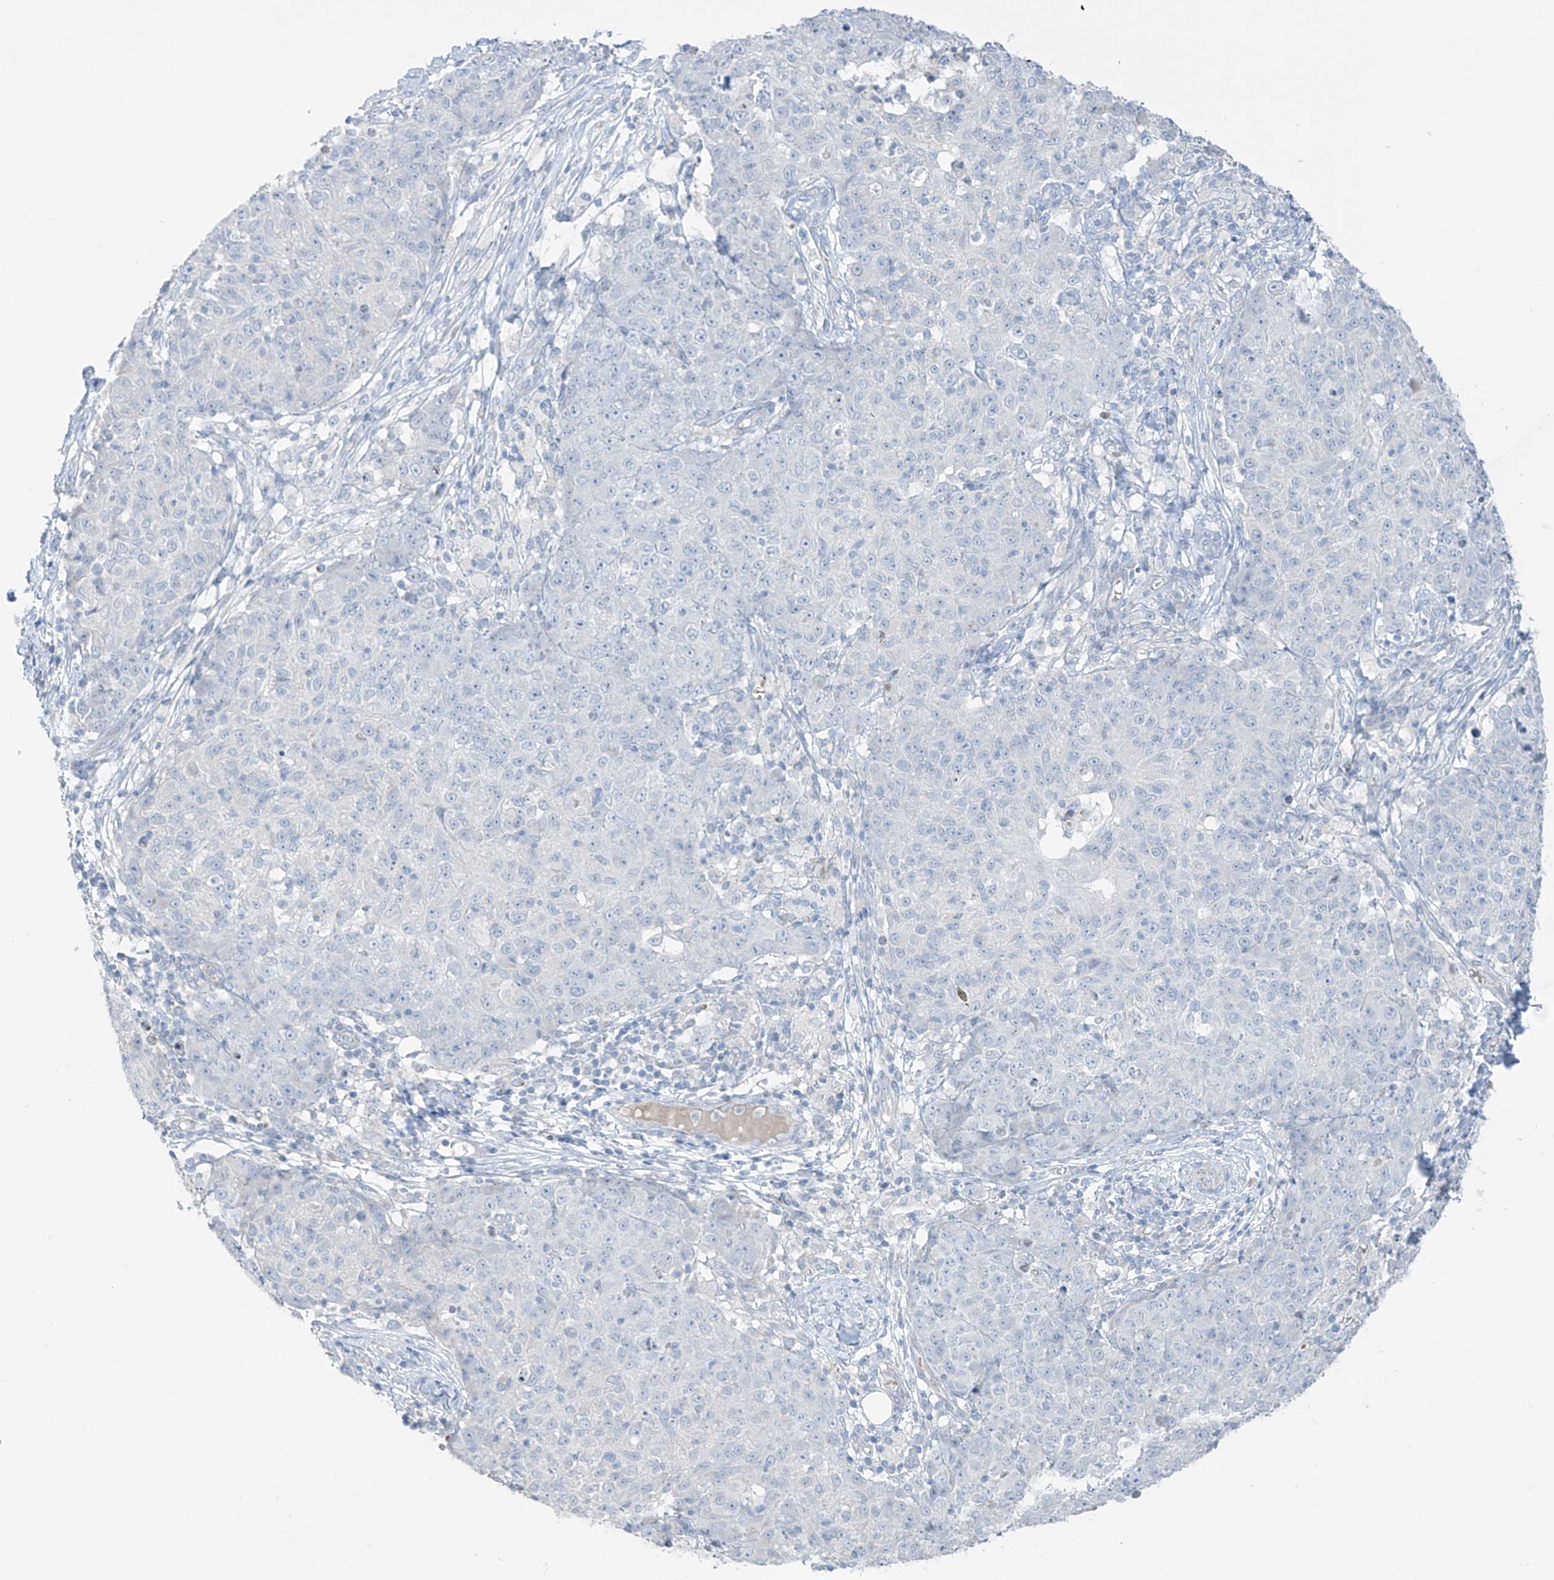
{"staining": {"intensity": "negative", "quantity": "none", "location": "none"}, "tissue": "ovarian cancer", "cell_type": "Tumor cells", "image_type": "cancer", "snomed": [{"axis": "morphology", "description": "Carcinoma, endometroid"}, {"axis": "topography", "description": "Ovary"}], "caption": "High power microscopy photomicrograph of an immunohistochemistry image of ovarian endometroid carcinoma, revealing no significant staining in tumor cells.", "gene": "ASPRV1", "patient": {"sex": "female", "age": 42}}